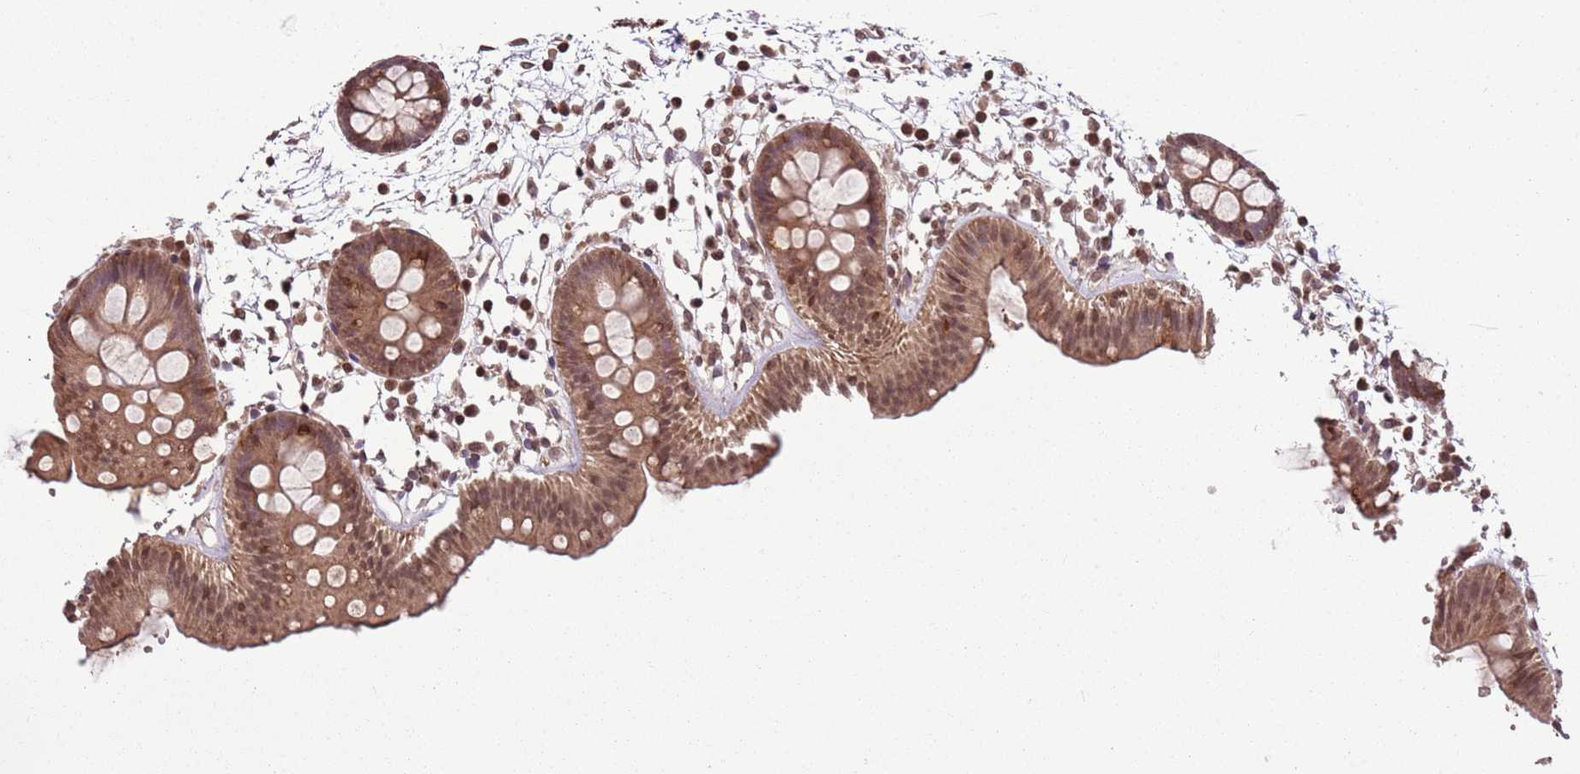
{"staining": {"intensity": "moderate", "quantity": ">75%", "location": "cytoplasmic/membranous"}, "tissue": "colon", "cell_type": "Endothelial cells", "image_type": "normal", "snomed": [{"axis": "morphology", "description": "Normal tissue, NOS"}, {"axis": "topography", "description": "Colon"}], "caption": "Moderate cytoplasmic/membranous staining is seen in about >75% of endothelial cells in unremarkable colon.", "gene": "CAPN9", "patient": {"sex": "male", "age": 56}}